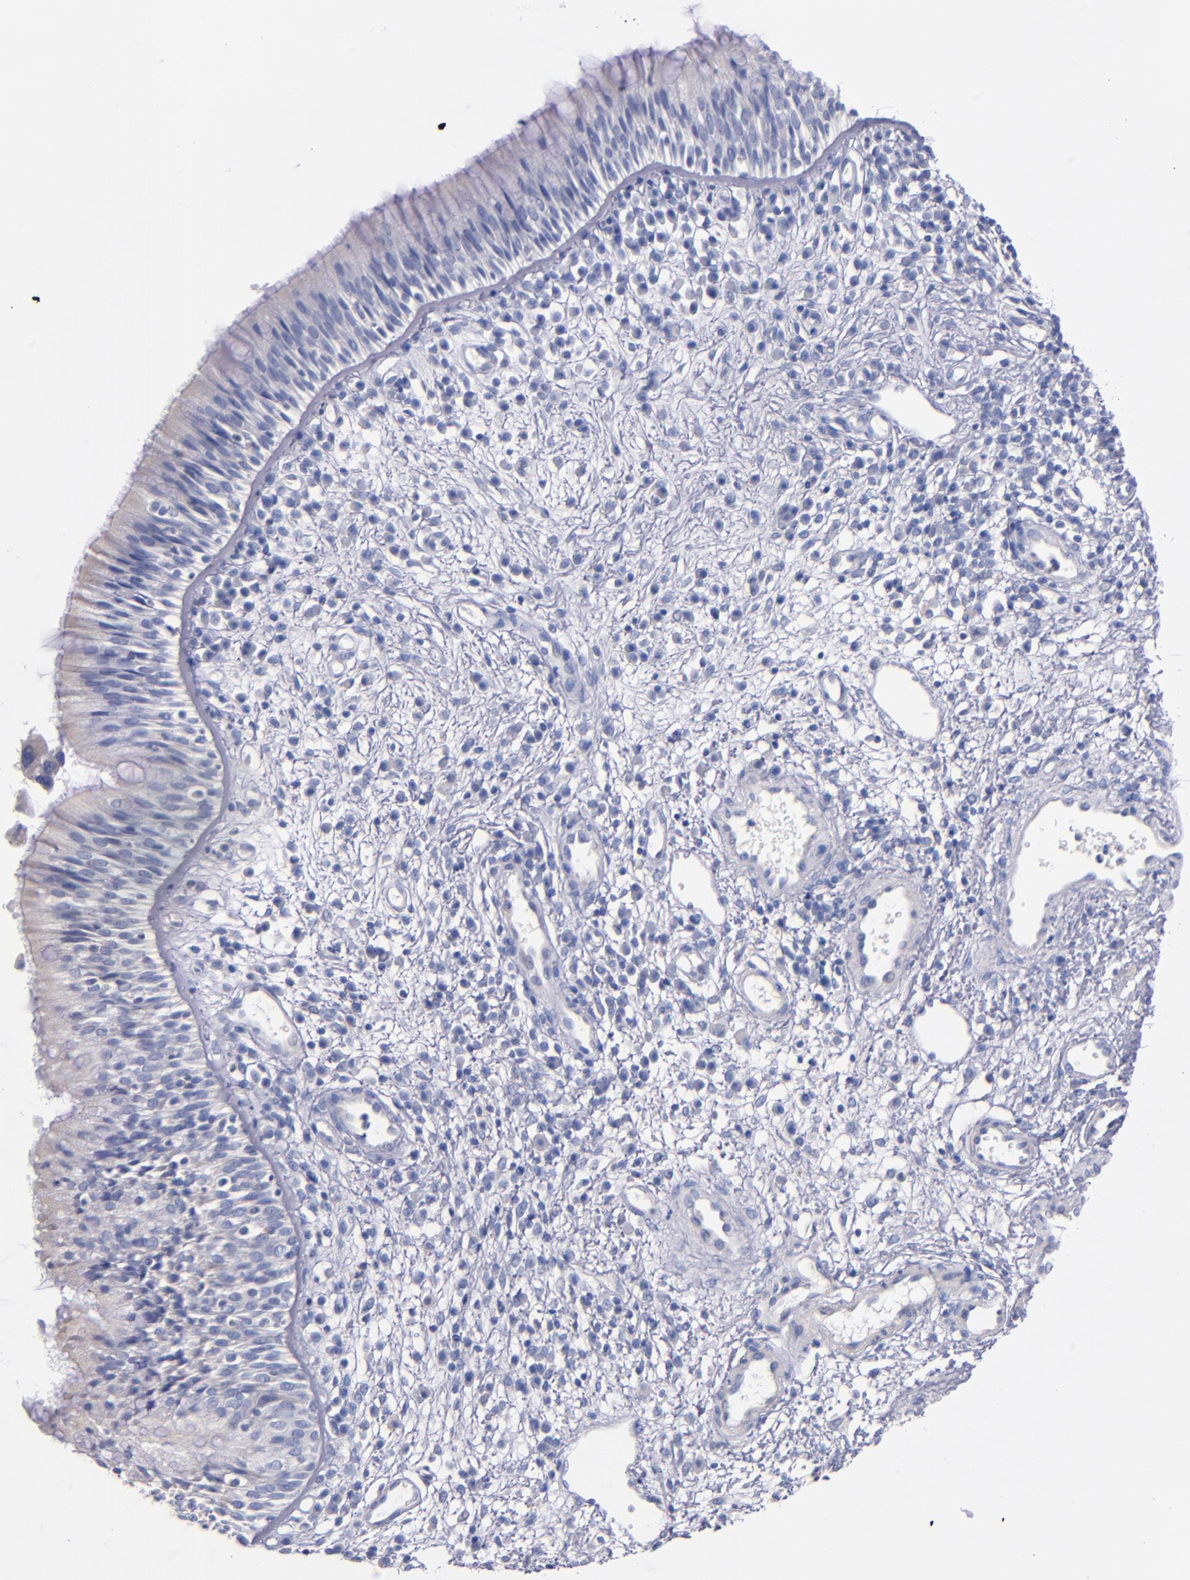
{"staining": {"intensity": "negative", "quantity": "none", "location": "none"}, "tissue": "nasopharynx", "cell_type": "Respiratory epithelial cells", "image_type": "normal", "snomed": [{"axis": "morphology", "description": "Normal tissue, NOS"}, {"axis": "morphology", "description": "Inflammation, NOS"}, {"axis": "morphology", "description": "Malignant melanoma, Metastatic site"}, {"axis": "topography", "description": "Nasopharynx"}], "caption": "A histopathology image of nasopharynx stained for a protein displays no brown staining in respiratory epithelial cells. Brightfield microscopy of IHC stained with DAB (brown) and hematoxylin (blue), captured at high magnification.", "gene": "CNTNAP2", "patient": {"sex": "female", "age": 55}}